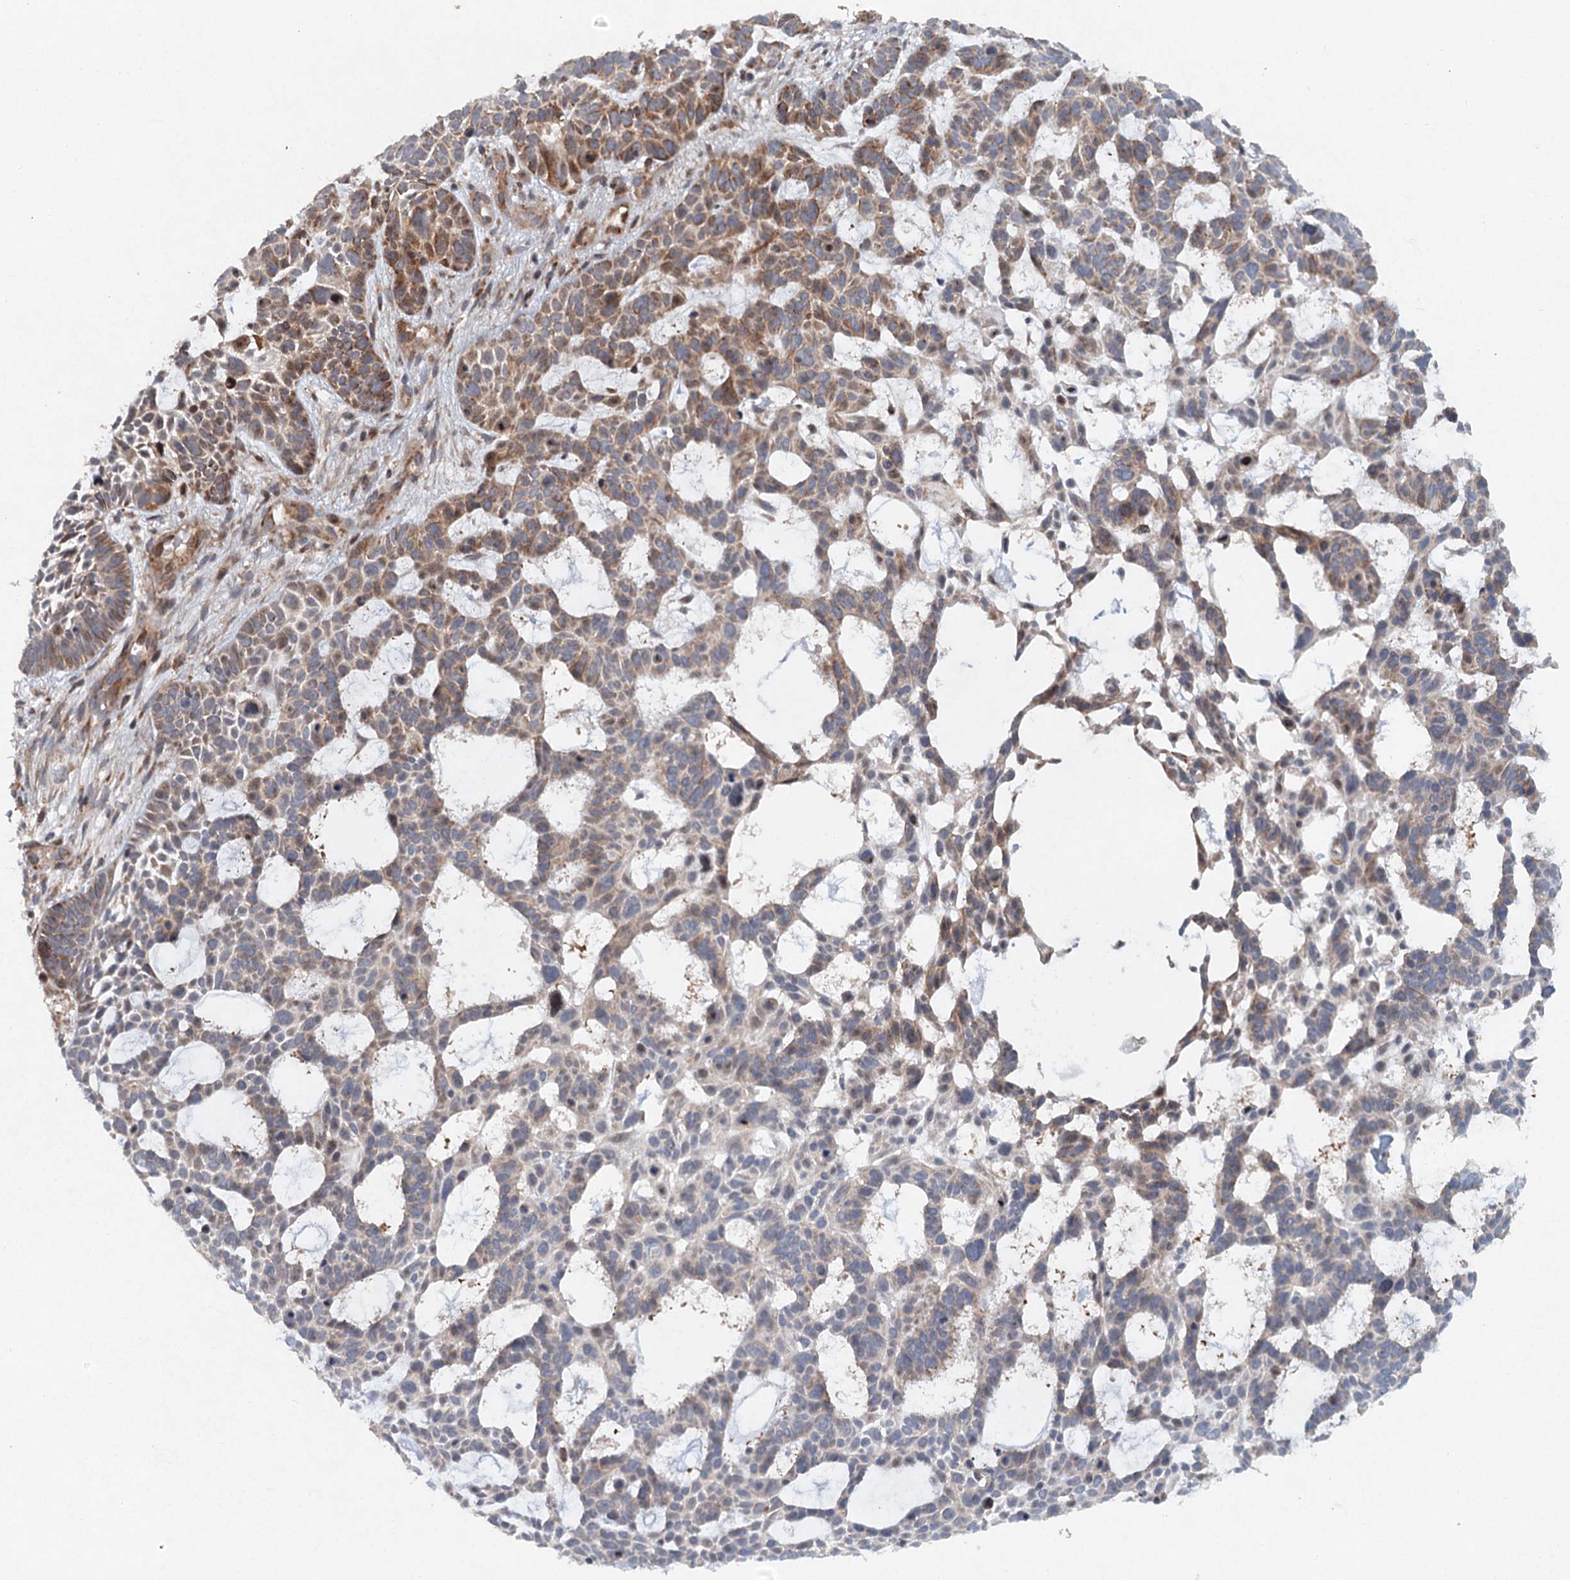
{"staining": {"intensity": "moderate", "quantity": "<25%", "location": "cytoplasmic/membranous"}, "tissue": "skin cancer", "cell_type": "Tumor cells", "image_type": "cancer", "snomed": [{"axis": "morphology", "description": "Basal cell carcinoma"}, {"axis": "topography", "description": "Skin"}], "caption": "Immunohistochemistry (IHC) of human skin cancer exhibits low levels of moderate cytoplasmic/membranous staining in about <25% of tumor cells.", "gene": "SRPX2", "patient": {"sex": "male", "age": 89}}